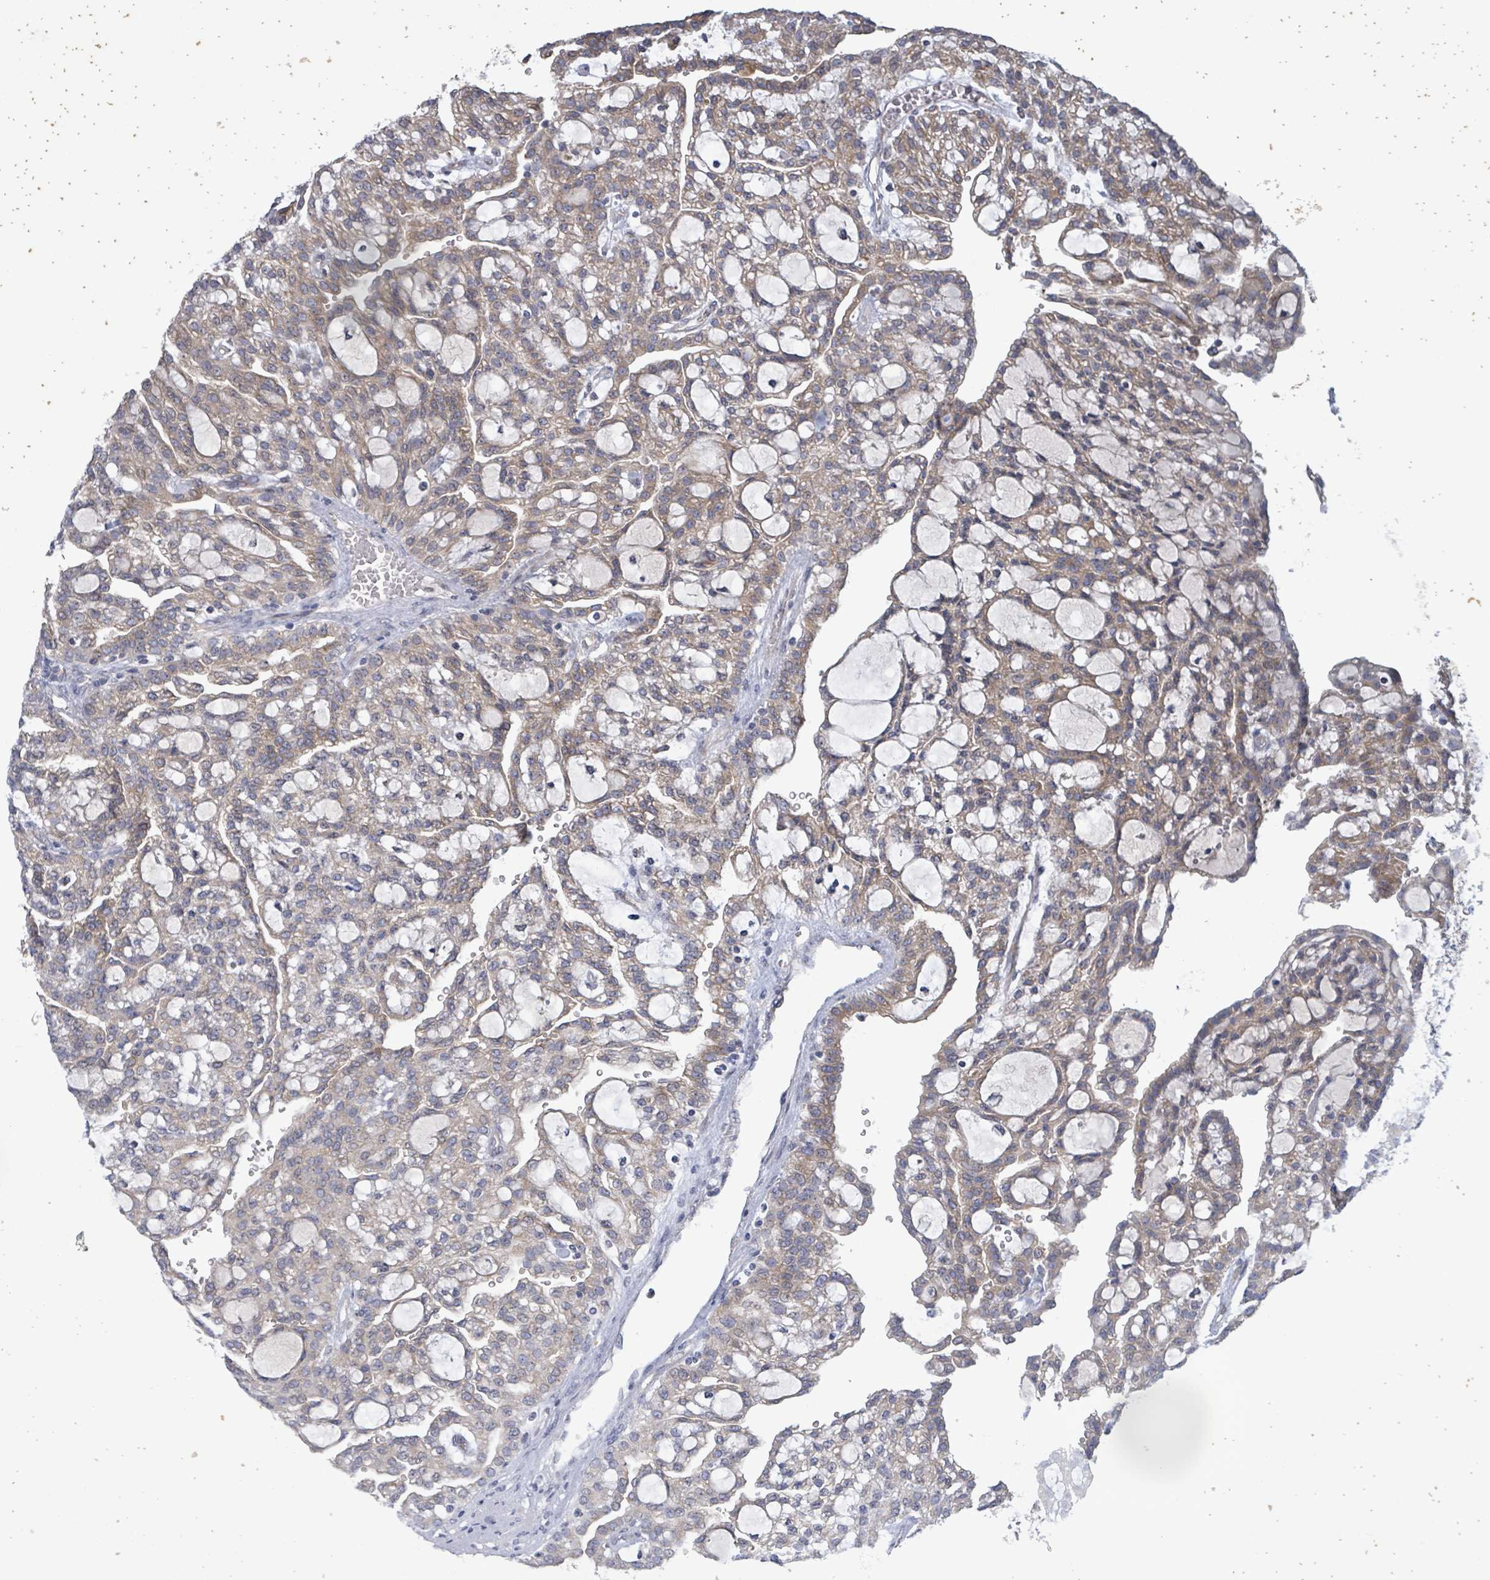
{"staining": {"intensity": "moderate", "quantity": "25%-75%", "location": "cytoplasmic/membranous"}, "tissue": "renal cancer", "cell_type": "Tumor cells", "image_type": "cancer", "snomed": [{"axis": "morphology", "description": "Adenocarcinoma, NOS"}, {"axis": "topography", "description": "Kidney"}], "caption": "The photomicrograph exhibits staining of renal cancer, revealing moderate cytoplasmic/membranous protein staining (brown color) within tumor cells.", "gene": "ATP13A1", "patient": {"sex": "male", "age": 63}}